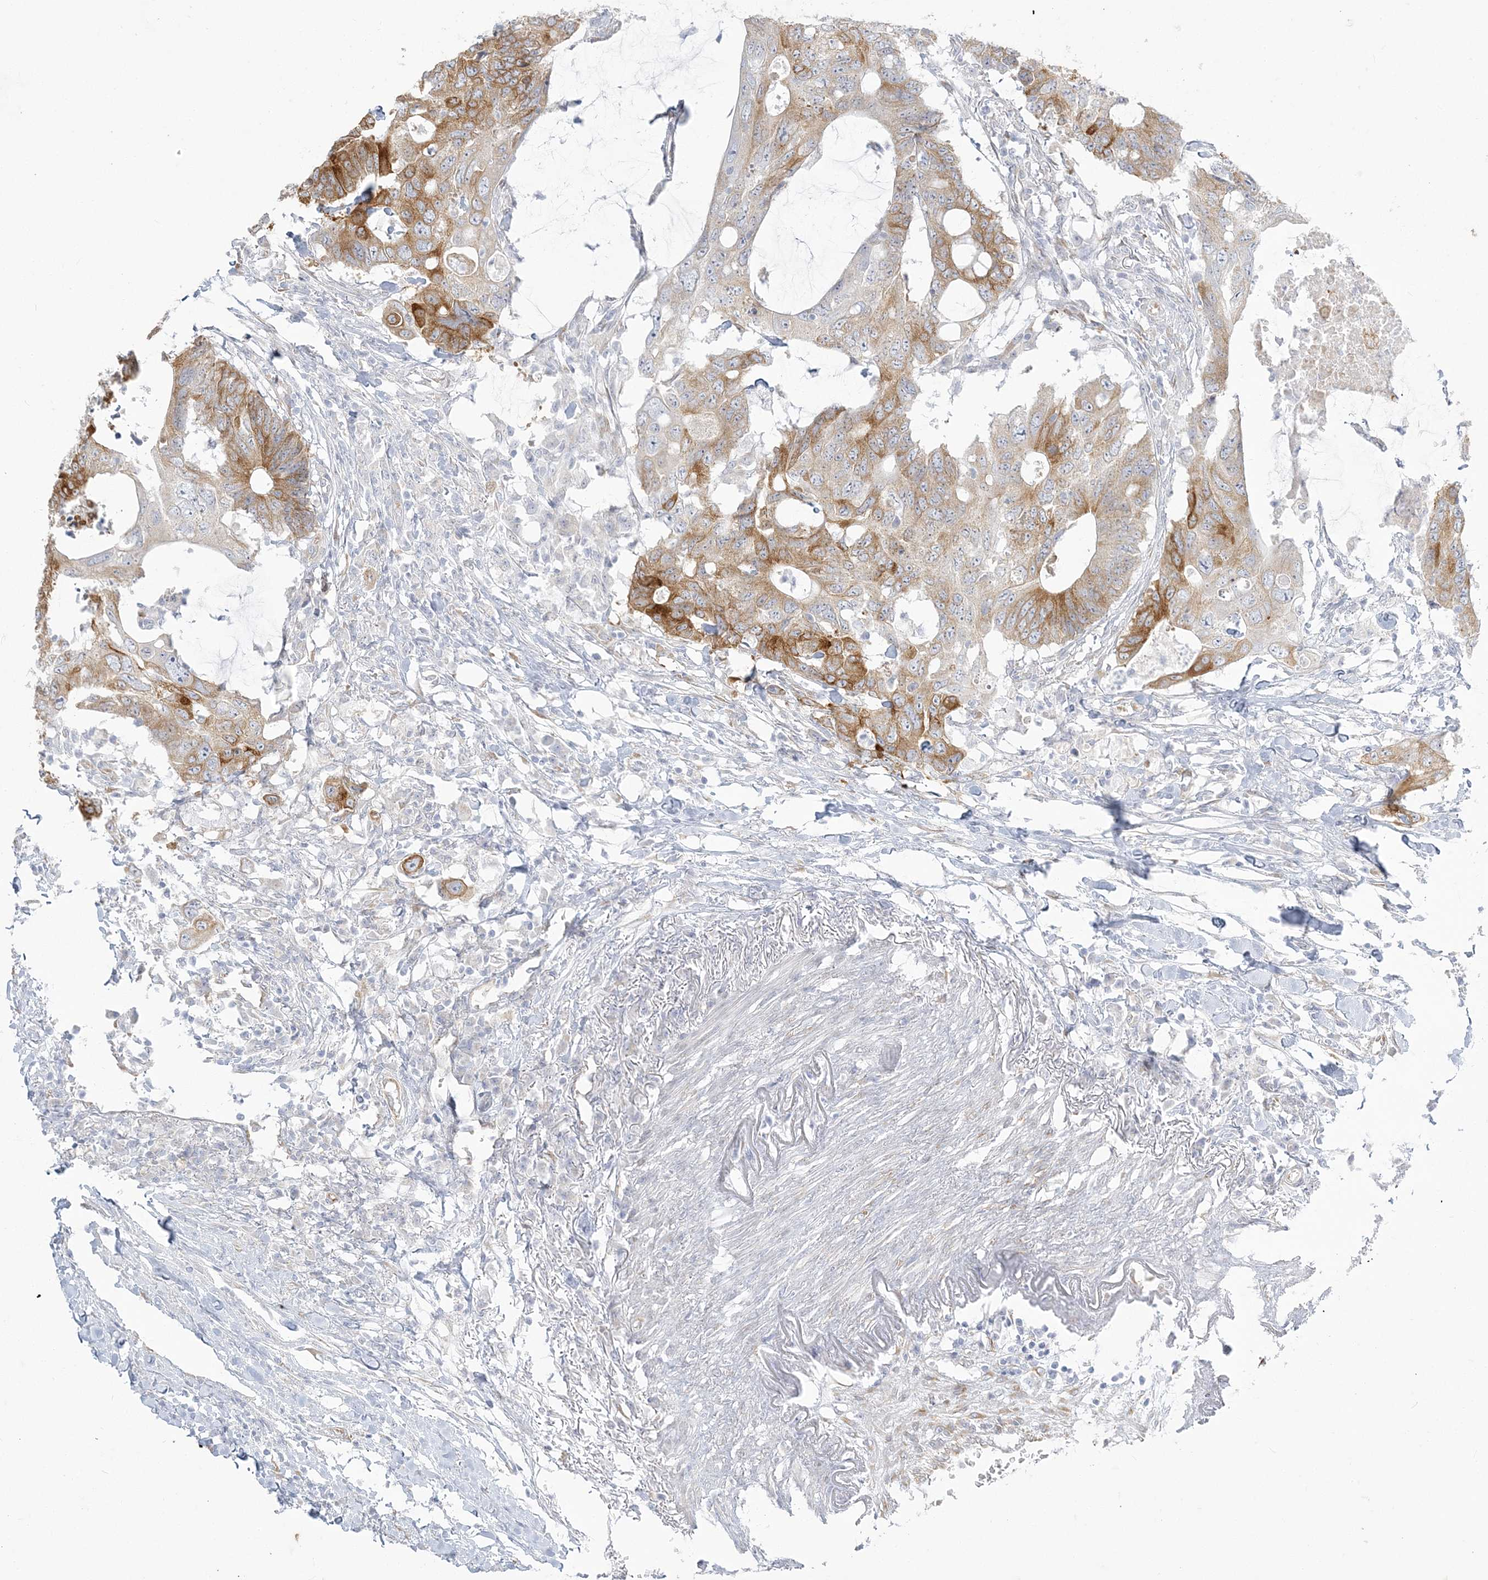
{"staining": {"intensity": "moderate", "quantity": ">75%", "location": "cytoplasmic/membranous"}, "tissue": "colorectal cancer", "cell_type": "Tumor cells", "image_type": "cancer", "snomed": [{"axis": "morphology", "description": "Adenocarcinoma, NOS"}, {"axis": "topography", "description": "Colon"}], "caption": "Immunohistochemistry (DAB (3,3'-diaminobenzidine)) staining of human colorectal cancer (adenocarcinoma) reveals moderate cytoplasmic/membranous protein staining in approximately >75% of tumor cells.", "gene": "ZC3H6", "patient": {"sex": "male", "age": 71}}